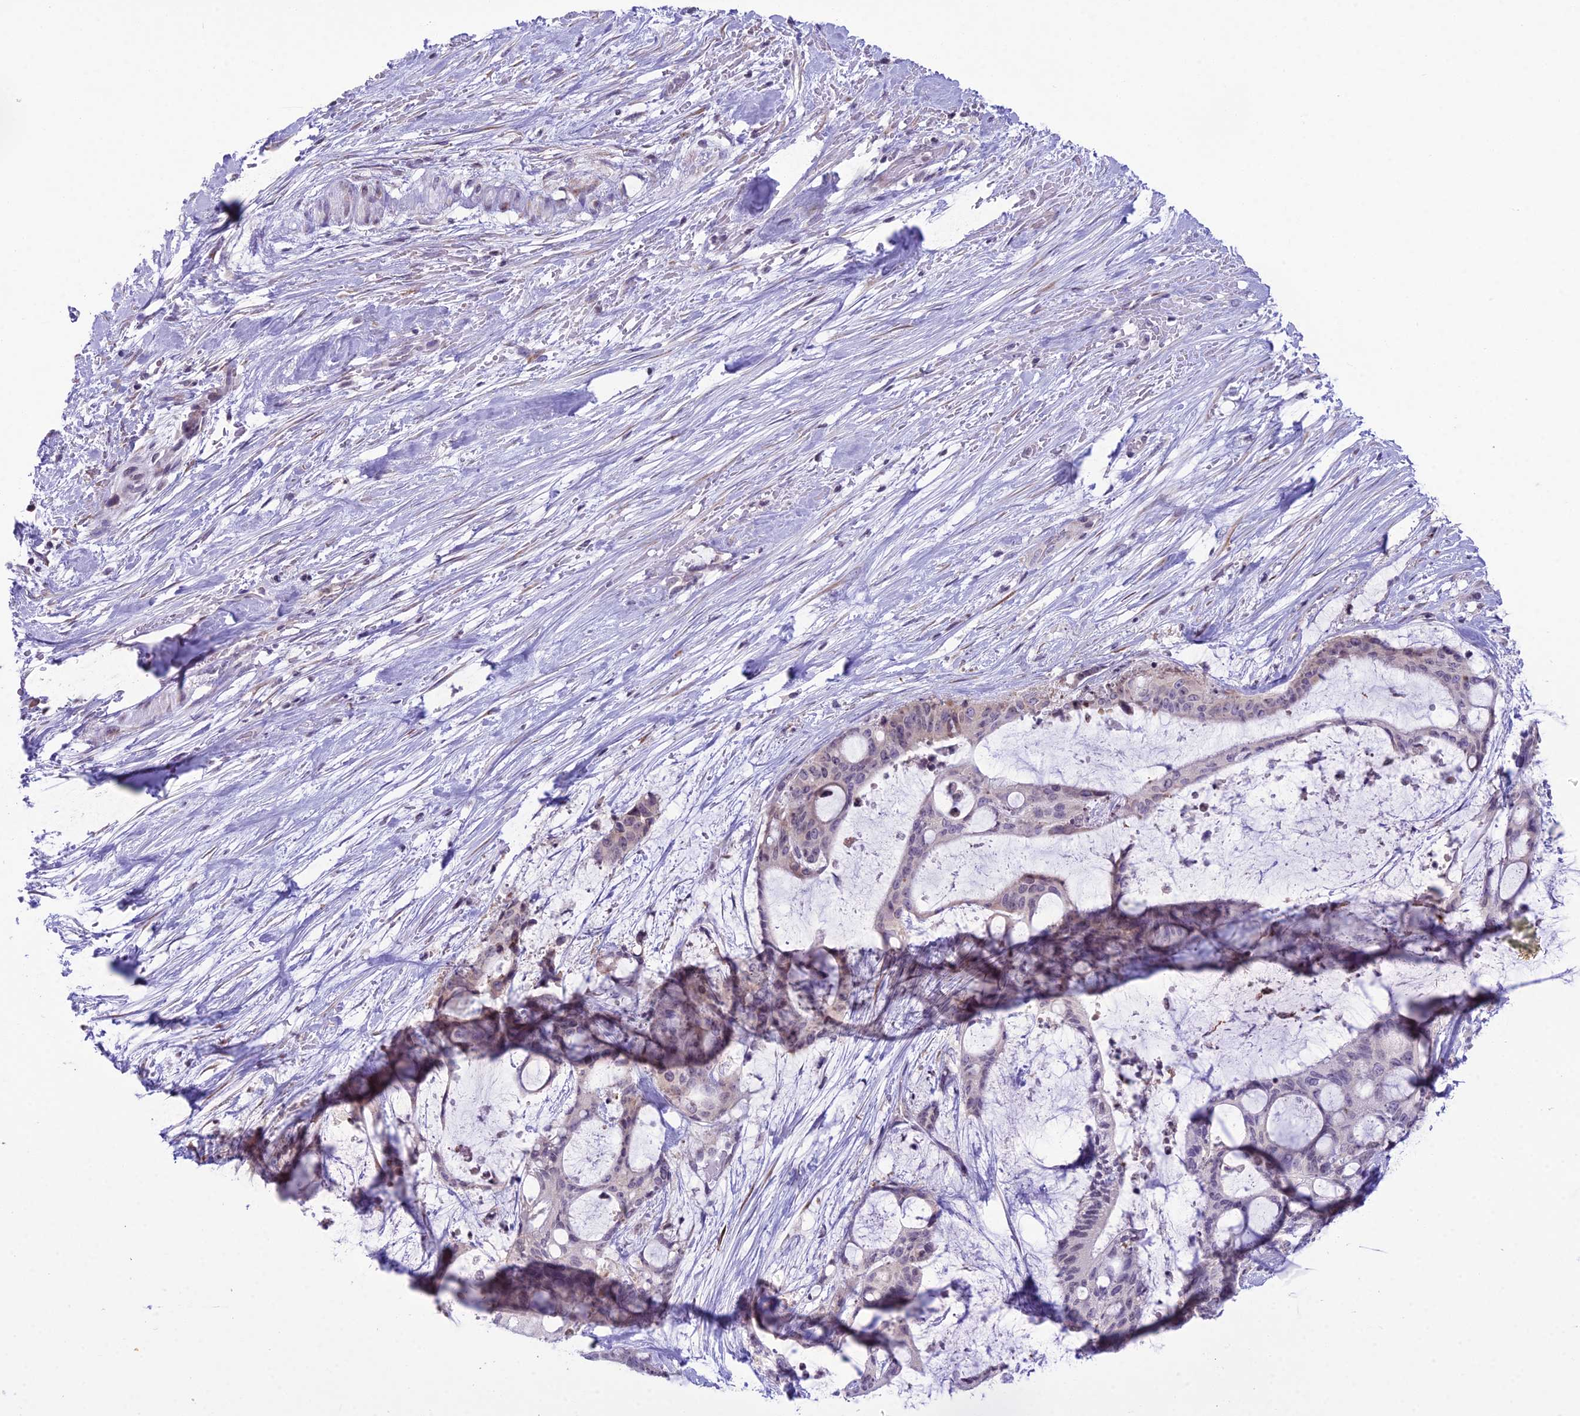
{"staining": {"intensity": "negative", "quantity": "none", "location": "none"}, "tissue": "liver cancer", "cell_type": "Tumor cells", "image_type": "cancer", "snomed": [{"axis": "morphology", "description": "Normal tissue, NOS"}, {"axis": "morphology", "description": "Cholangiocarcinoma"}, {"axis": "topography", "description": "Liver"}, {"axis": "topography", "description": "Peripheral nerve tissue"}], "caption": "Tumor cells are negative for protein expression in human liver cholangiocarcinoma. Brightfield microscopy of immunohistochemistry (IHC) stained with DAB (3,3'-diaminobenzidine) (brown) and hematoxylin (blue), captured at high magnification.", "gene": "RPS26", "patient": {"sex": "female", "age": 73}}